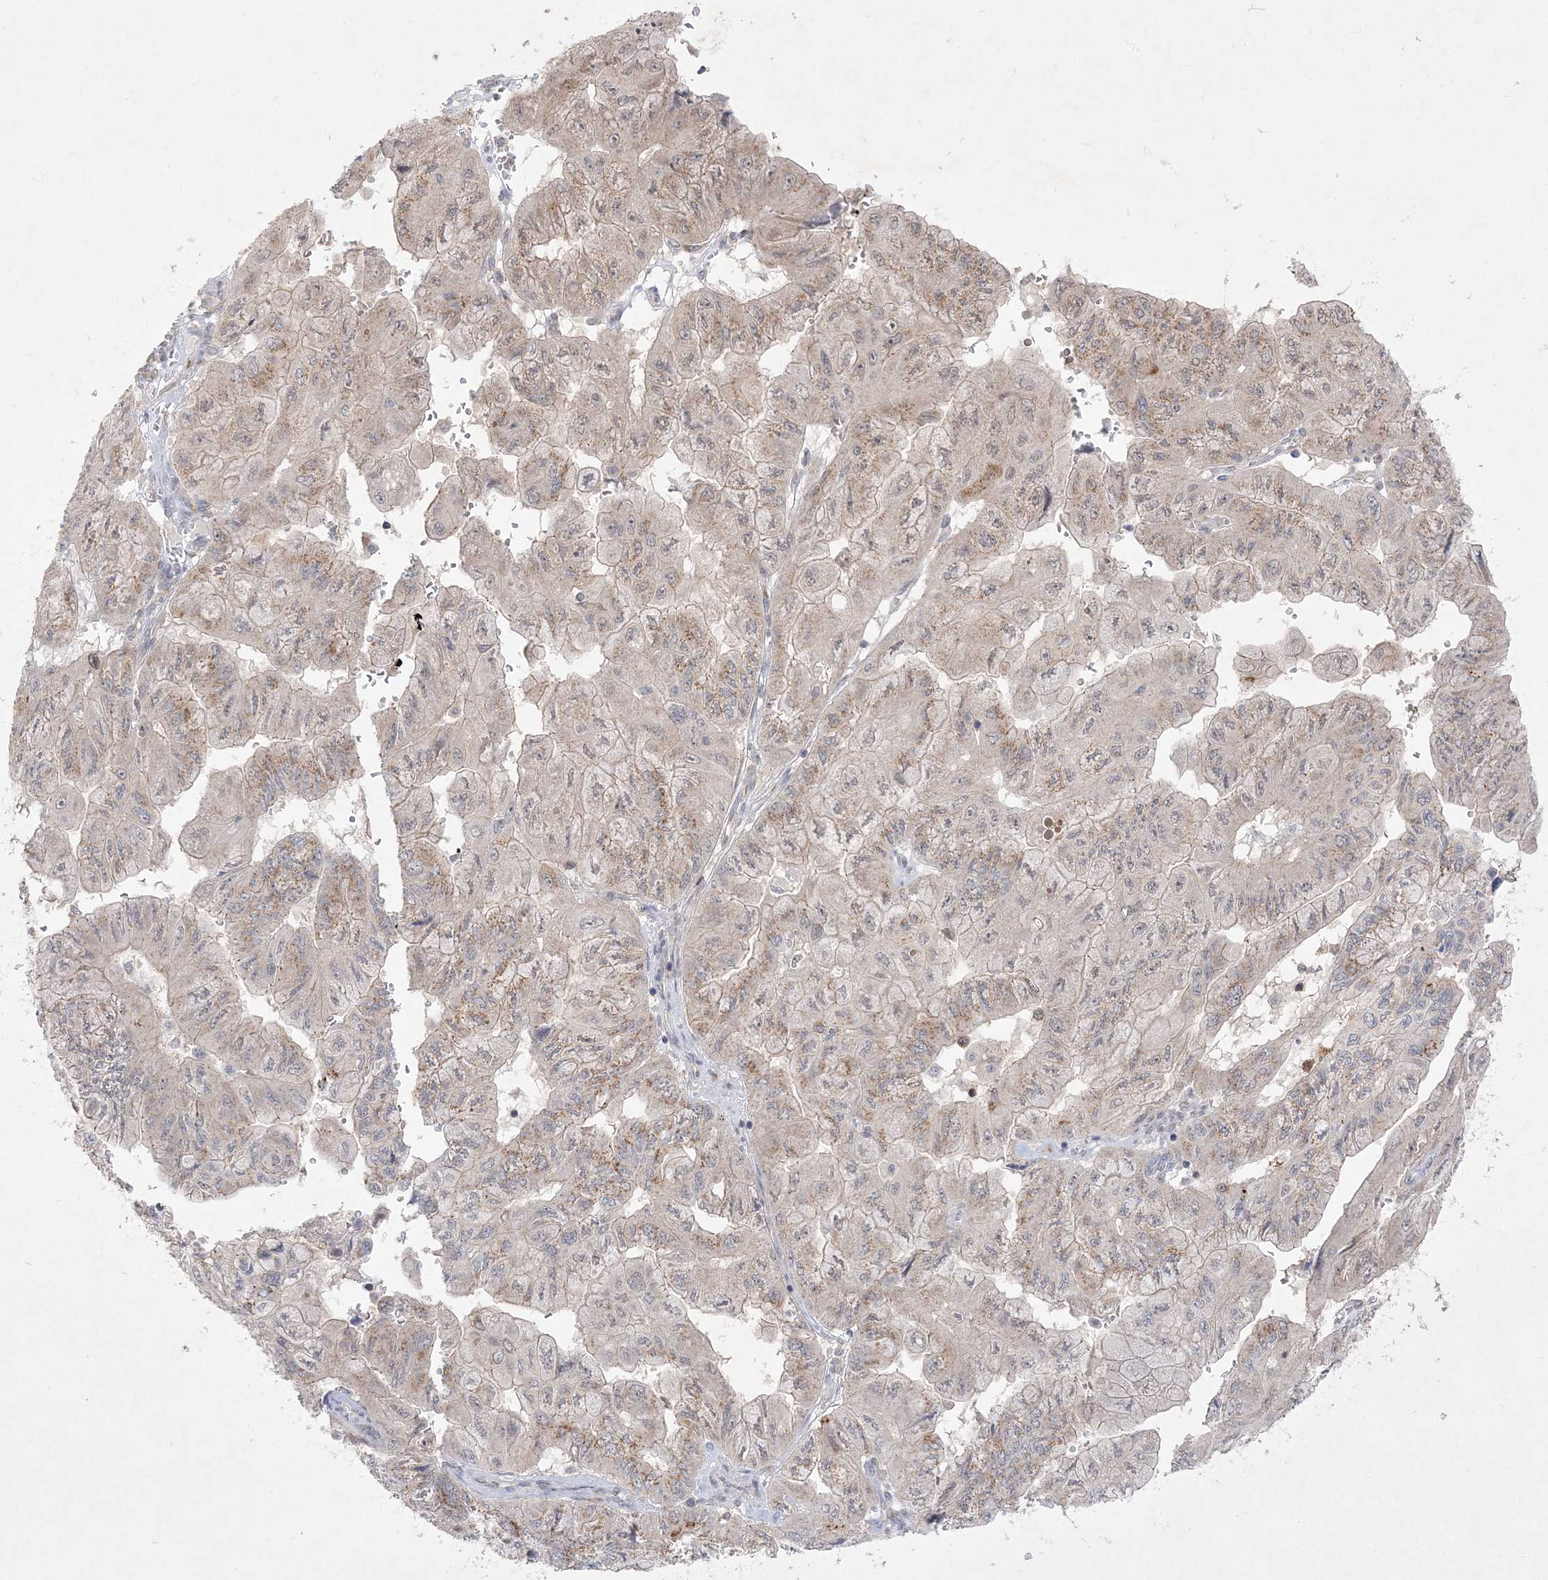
{"staining": {"intensity": "weak", "quantity": "25%-75%", "location": "cytoplasmic/membranous"}, "tissue": "pancreatic cancer", "cell_type": "Tumor cells", "image_type": "cancer", "snomed": [{"axis": "morphology", "description": "Adenocarcinoma, NOS"}, {"axis": "topography", "description": "Pancreas"}], "caption": "This photomicrograph reveals immunohistochemistry (IHC) staining of human adenocarcinoma (pancreatic), with low weak cytoplasmic/membranous staining in approximately 25%-75% of tumor cells.", "gene": "CLNK", "patient": {"sex": "male", "age": 51}}